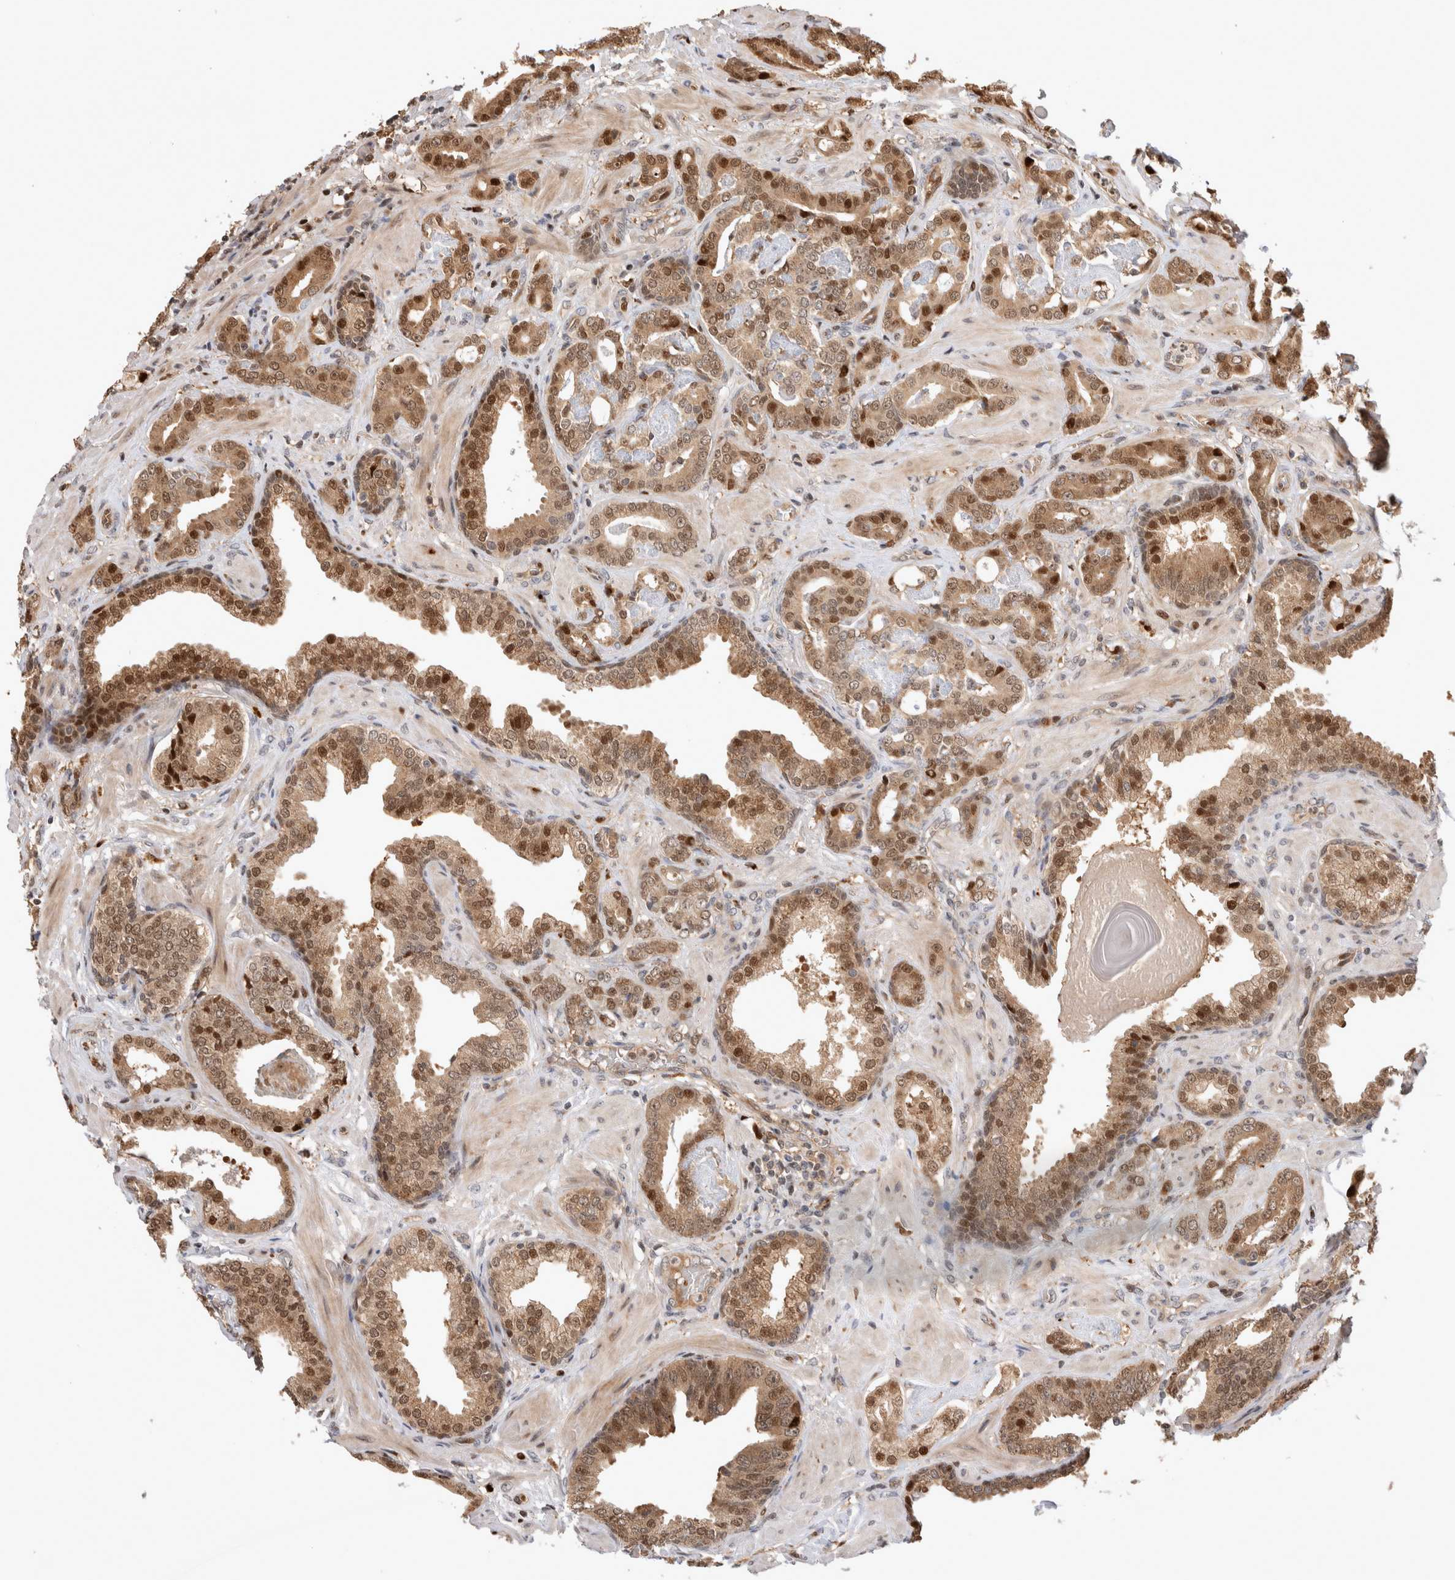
{"staining": {"intensity": "moderate", "quantity": ">75%", "location": "cytoplasmic/membranous,nuclear"}, "tissue": "prostate cancer", "cell_type": "Tumor cells", "image_type": "cancer", "snomed": [{"axis": "morphology", "description": "Adenocarcinoma, Low grade"}, {"axis": "topography", "description": "Prostate"}], "caption": "A histopathology image showing moderate cytoplasmic/membranous and nuclear staining in about >75% of tumor cells in prostate cancer (low-grade adenocarcinoma), as visualized by brown immunohistochemical staining.", "gene": "OTUD6B", "patient": {"sex": "male", "age": 53}}